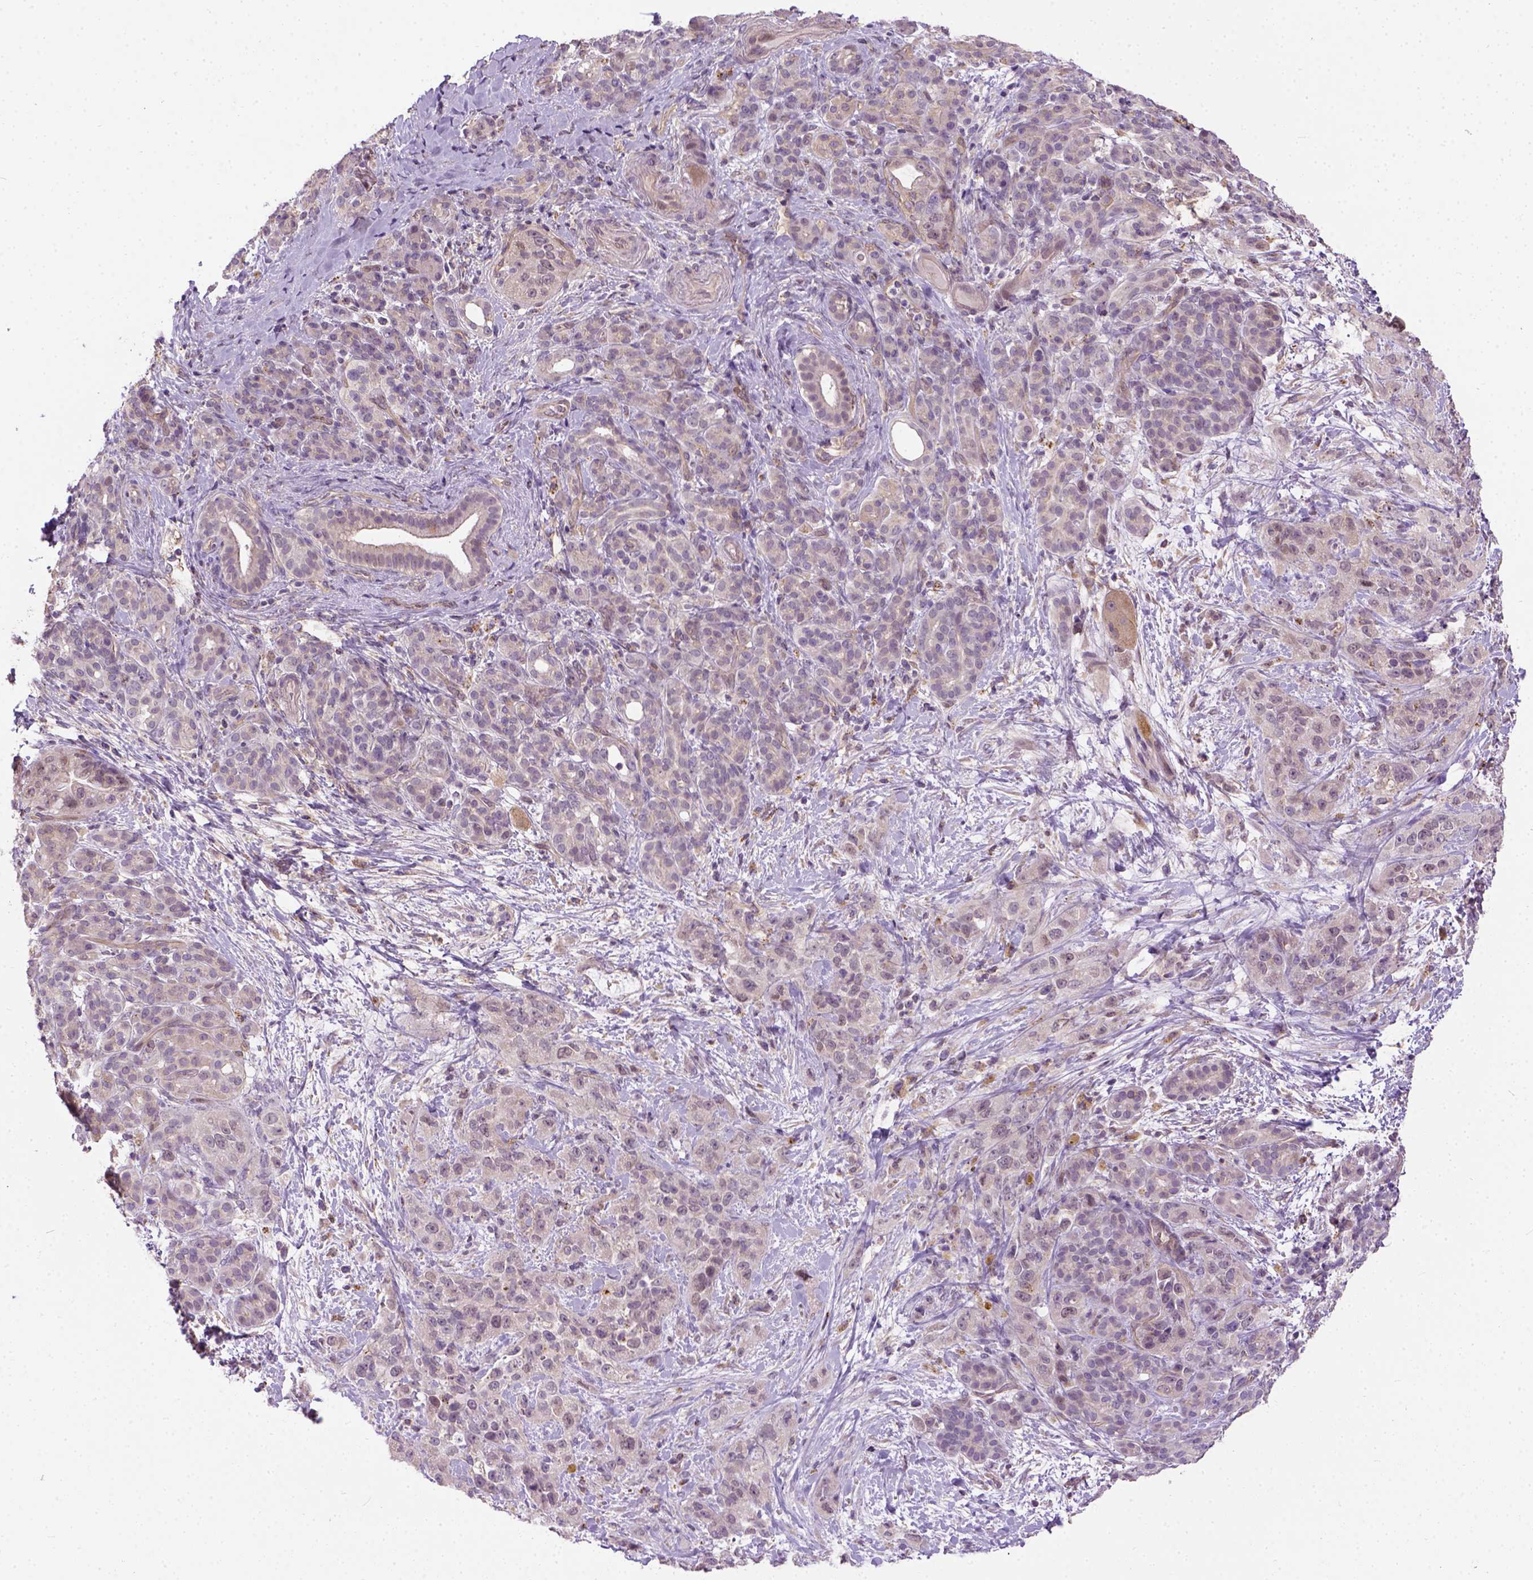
{"staining": {"intensity": "weak", "quantity": "<25%", "location": "cytoplasmic/membranous"}, "tissue": "pancreatic cancer", "cell_type": "Tumor cells", "image_type": "cancer", "snomed": [{"axis": "morphology", "description": "Adenocarcinoma, NOS"}, {"axis": "topography", "description": "Pancreas"}], "caption": "A high-resolution image shows immunohistochemistry (IHC) staining of pancreatic cancer, which demonstrates no significant staining in tumor cells.", "gene": "KAZN", "patient": {"sex": "male", "age": 44}}